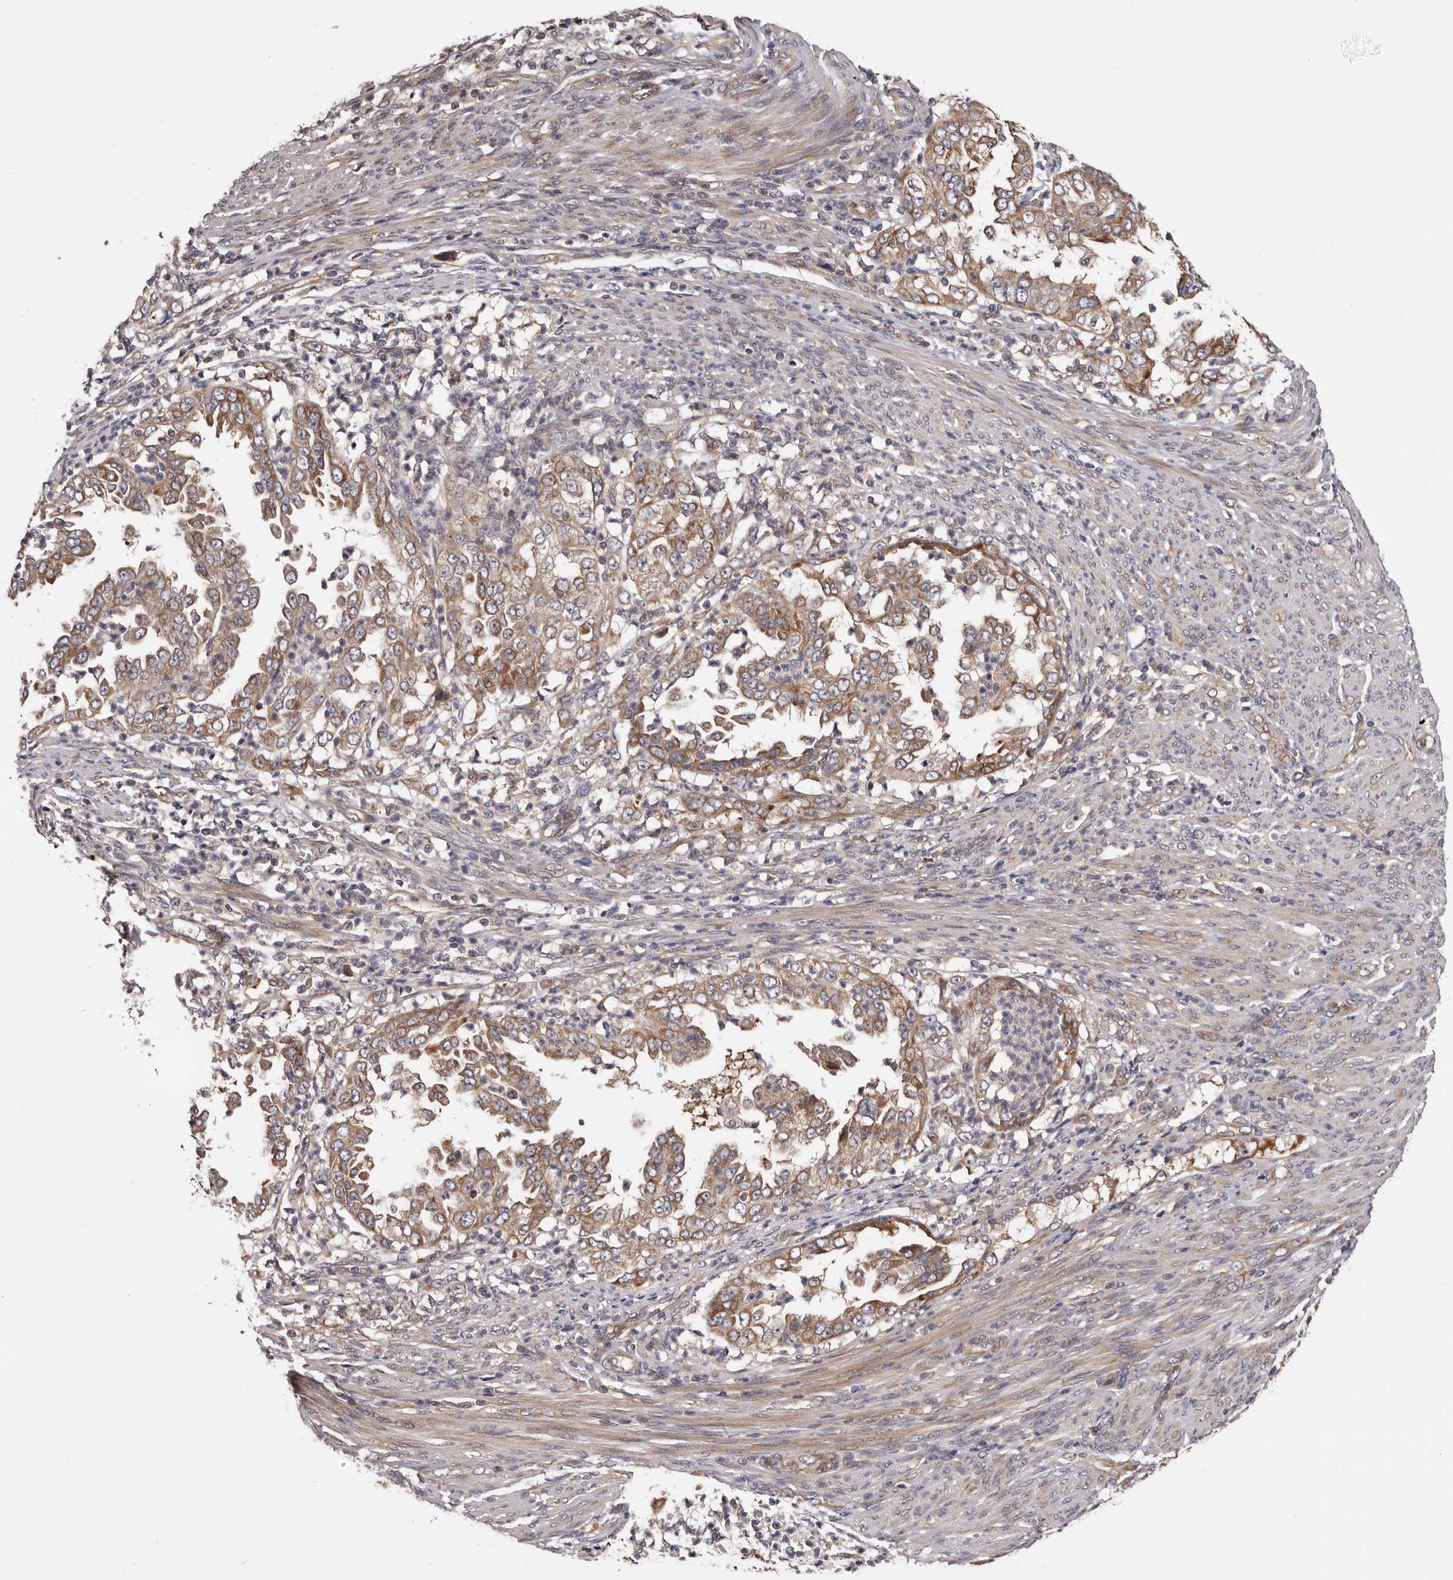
{"staining": {"intensity": "moderate", "quantity": ">75%", "location": "cytoplasmic/membranous"}, "tissue": "endometrial cancer", "cell_type": "Tumor cells", "image_type": "cancer", "snomed": [{"axis": "morphology", "description": "Adenocarcinoma, NOS"}, {"axis": "topography", "description": "Endometrium"}], "caption": "High-power microscopy captured an immunohistochemistry (IHC) photomicrograph of endometrial adenocarcinoma, revealing moderate cytoplasmic/membranous staining in approximately >75% of tumor cells.", "gene": "VPS37A", "patient": {"sex": "female", "age": 85}}